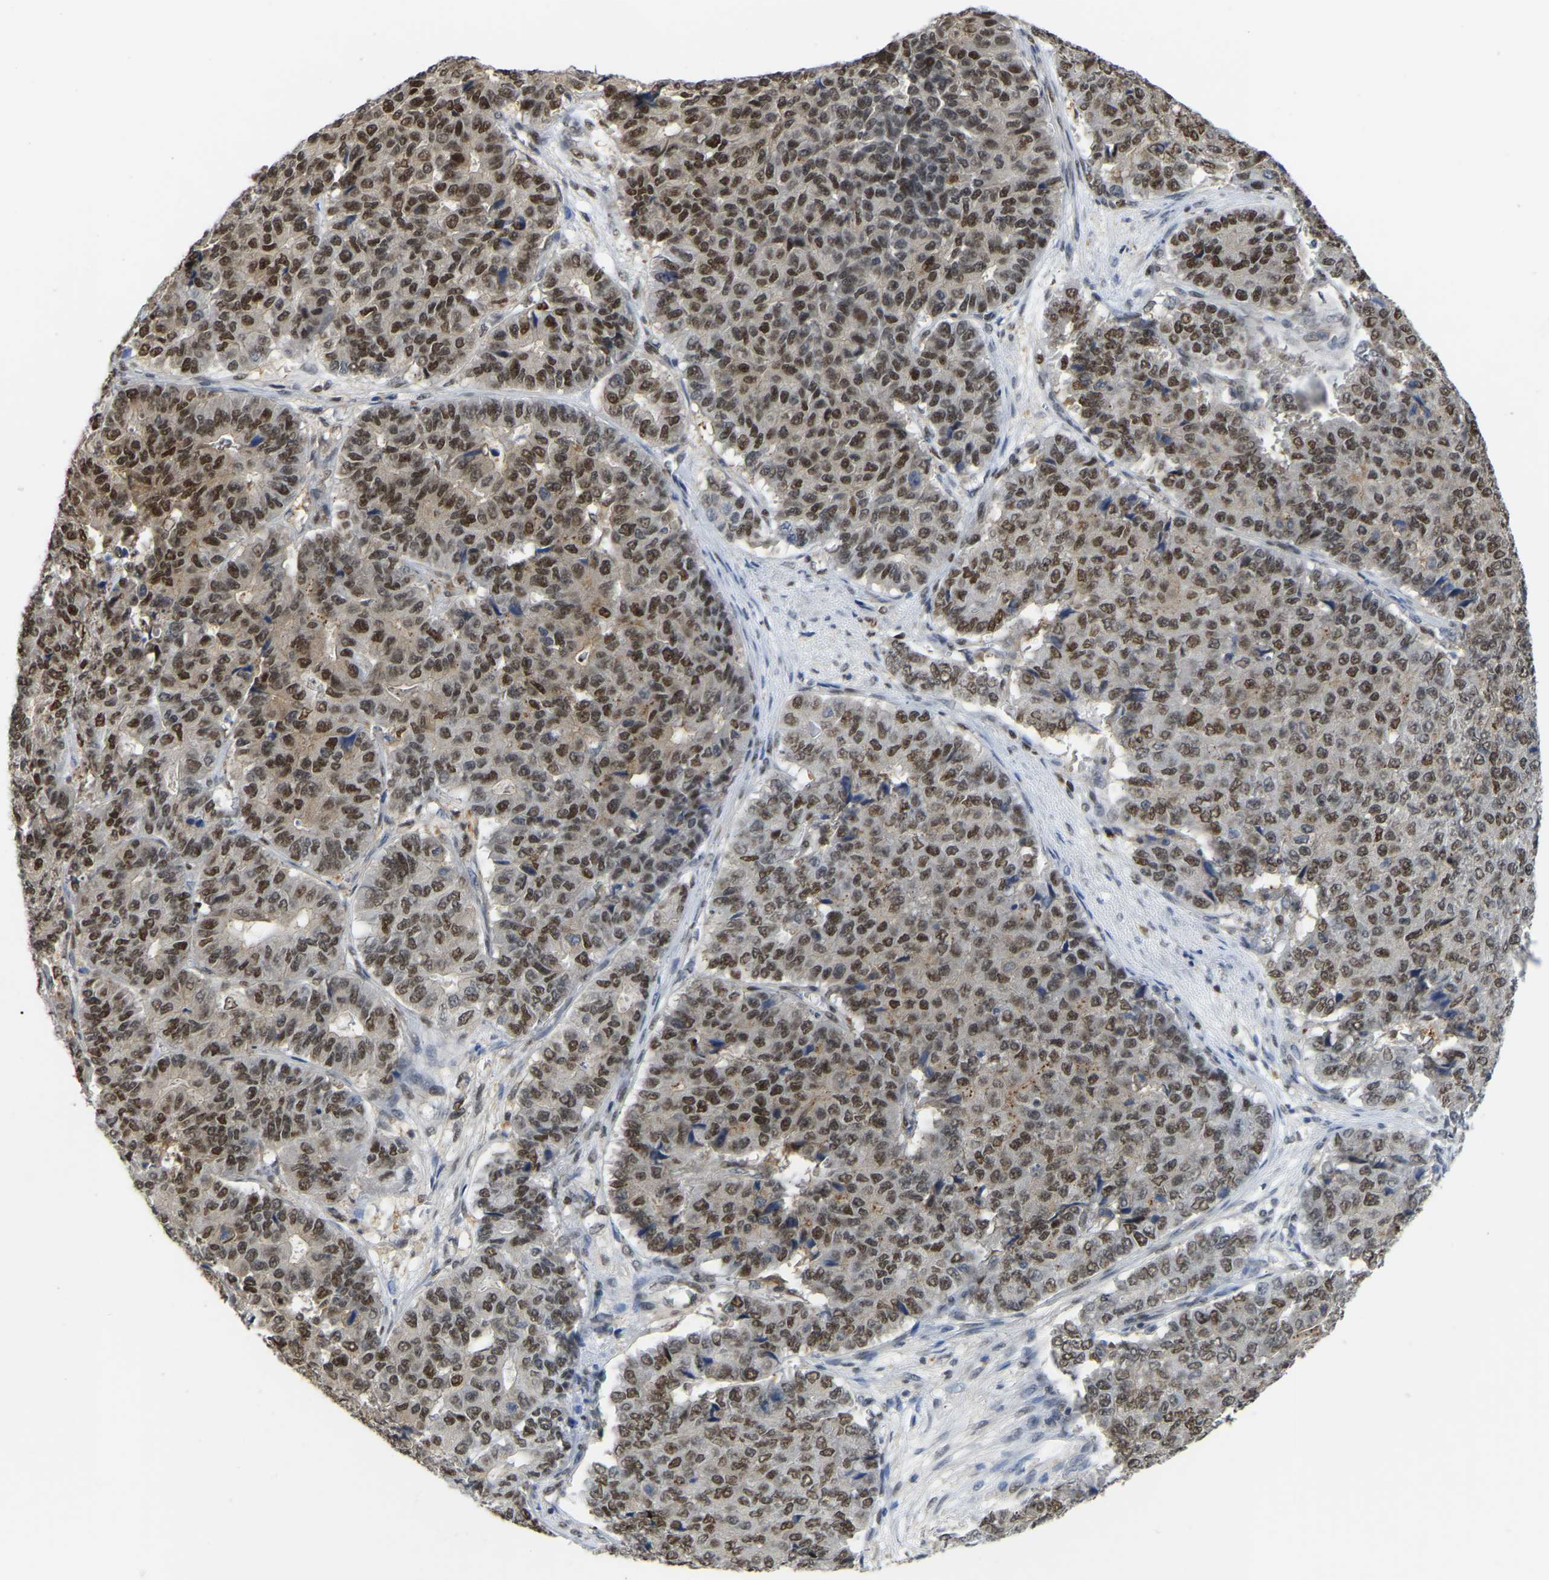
{"staining": {"intensity": "moderate", "quantity": ">75%", "location": "nuclear"}, "tissue": "pancreatic cancer", "cell_type": "Tumor cells", "image_type": "cancer", "snomed": [{"axis": "morphology", "description": "Adenocarcinoma, NOS"}, {"axis": "topography", "description": "Pancreas"}], "caption": "Immunohistochemistry (IHC) (DAB (3,3'-diaminobenzidine)) staining of adenocarcinoma (pancreatic) displays moderate nuclear protein positivity in approximately >75% of tumor cells.", "gene": "KLRG2", "patient": {"sex": "male", "age": 50}}